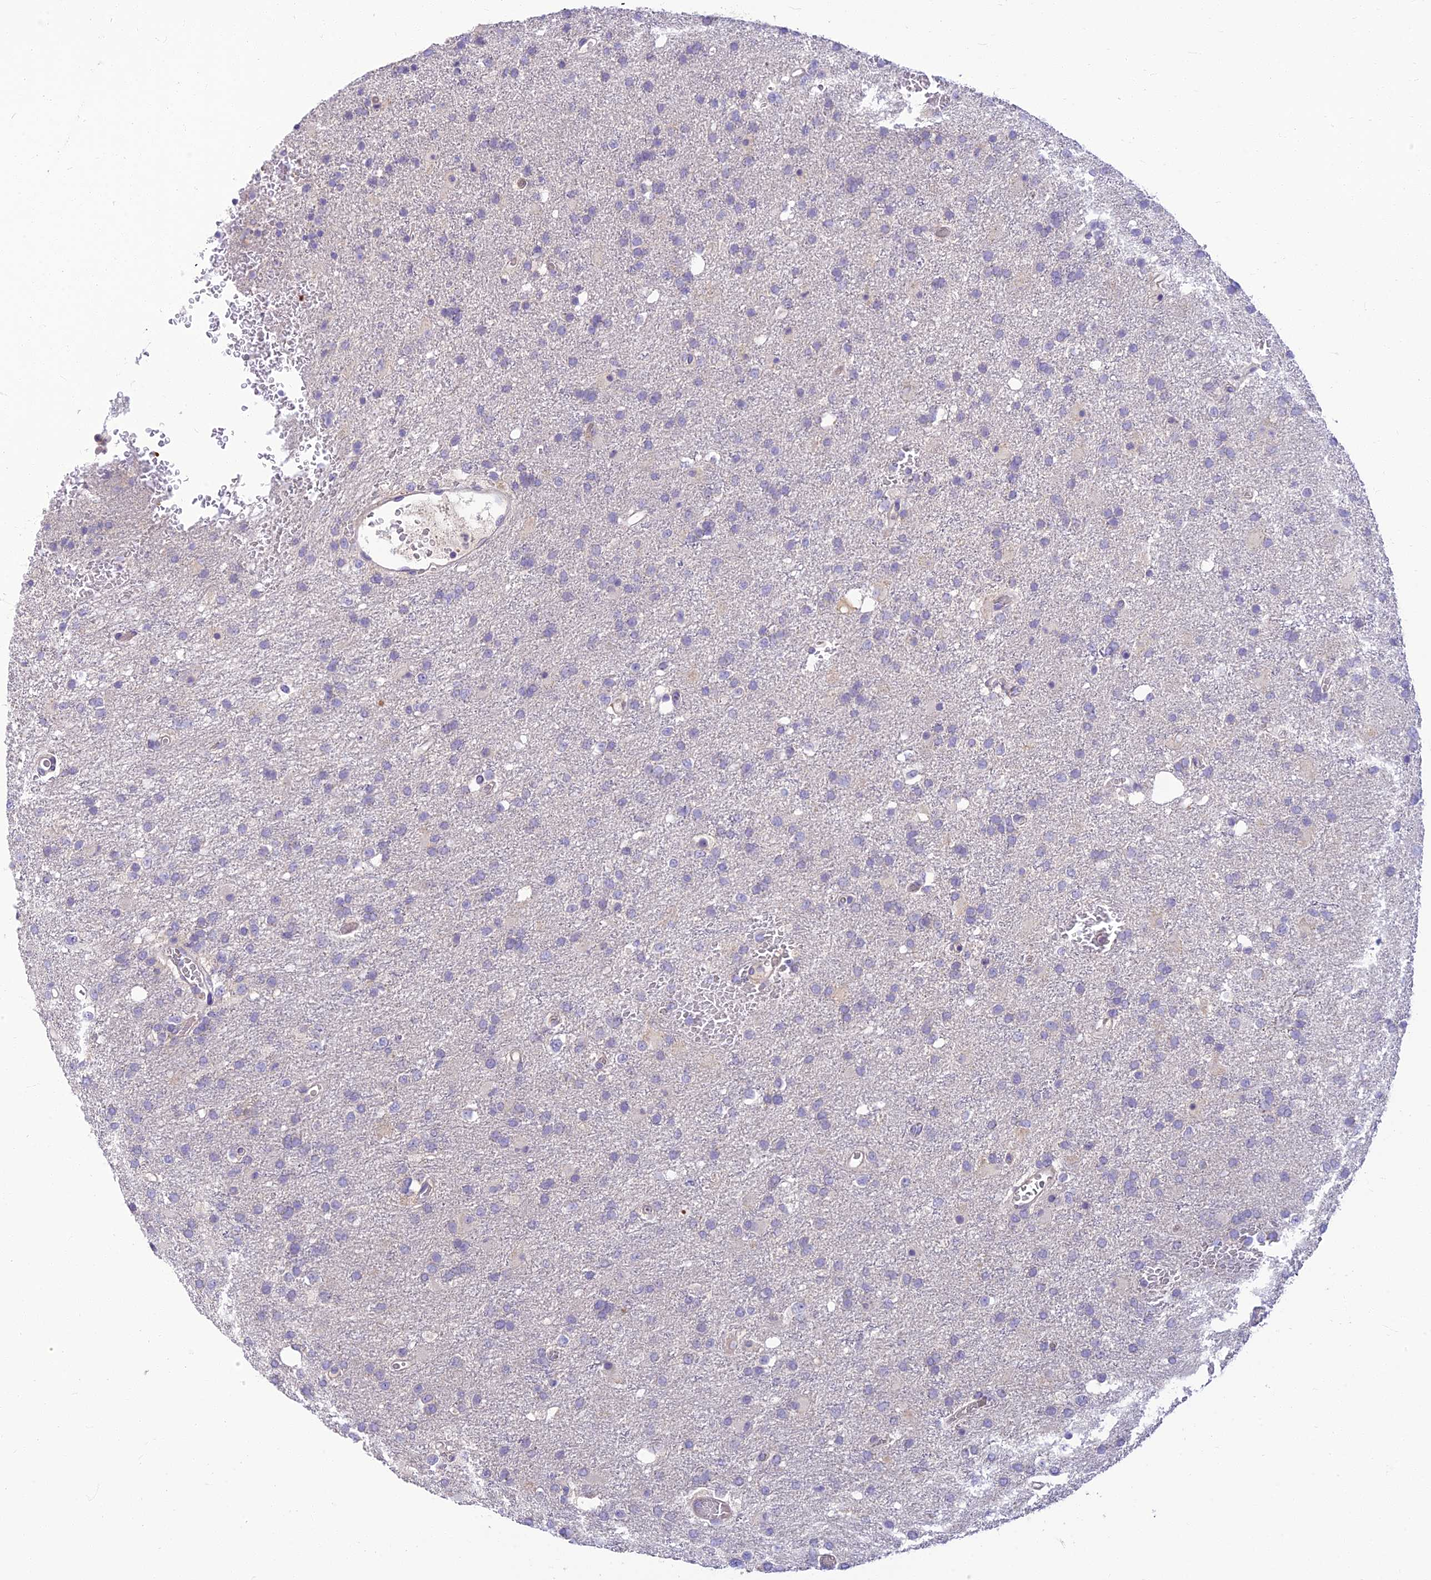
{"staining": {"intensity": "negative", "quantity": "none", "location": "none"}, "tissue": "glioma", "cell_type": "Tumor cells", "image_type": "cancer", "snomed": [{"axis": "morphology", "description": "Glioma, malignant, High grade"}, {"axis": "topography", "description": "Brain"}], "caption": "A photomicrograph of human malignant glioma (high-grade) is negative for staining in tumor cells. (DAB (3,3'-diaminobenzidine) IHC, high magnification).", "gene": "CLIP4", "patient": {"sex": "female", "age": 74}}